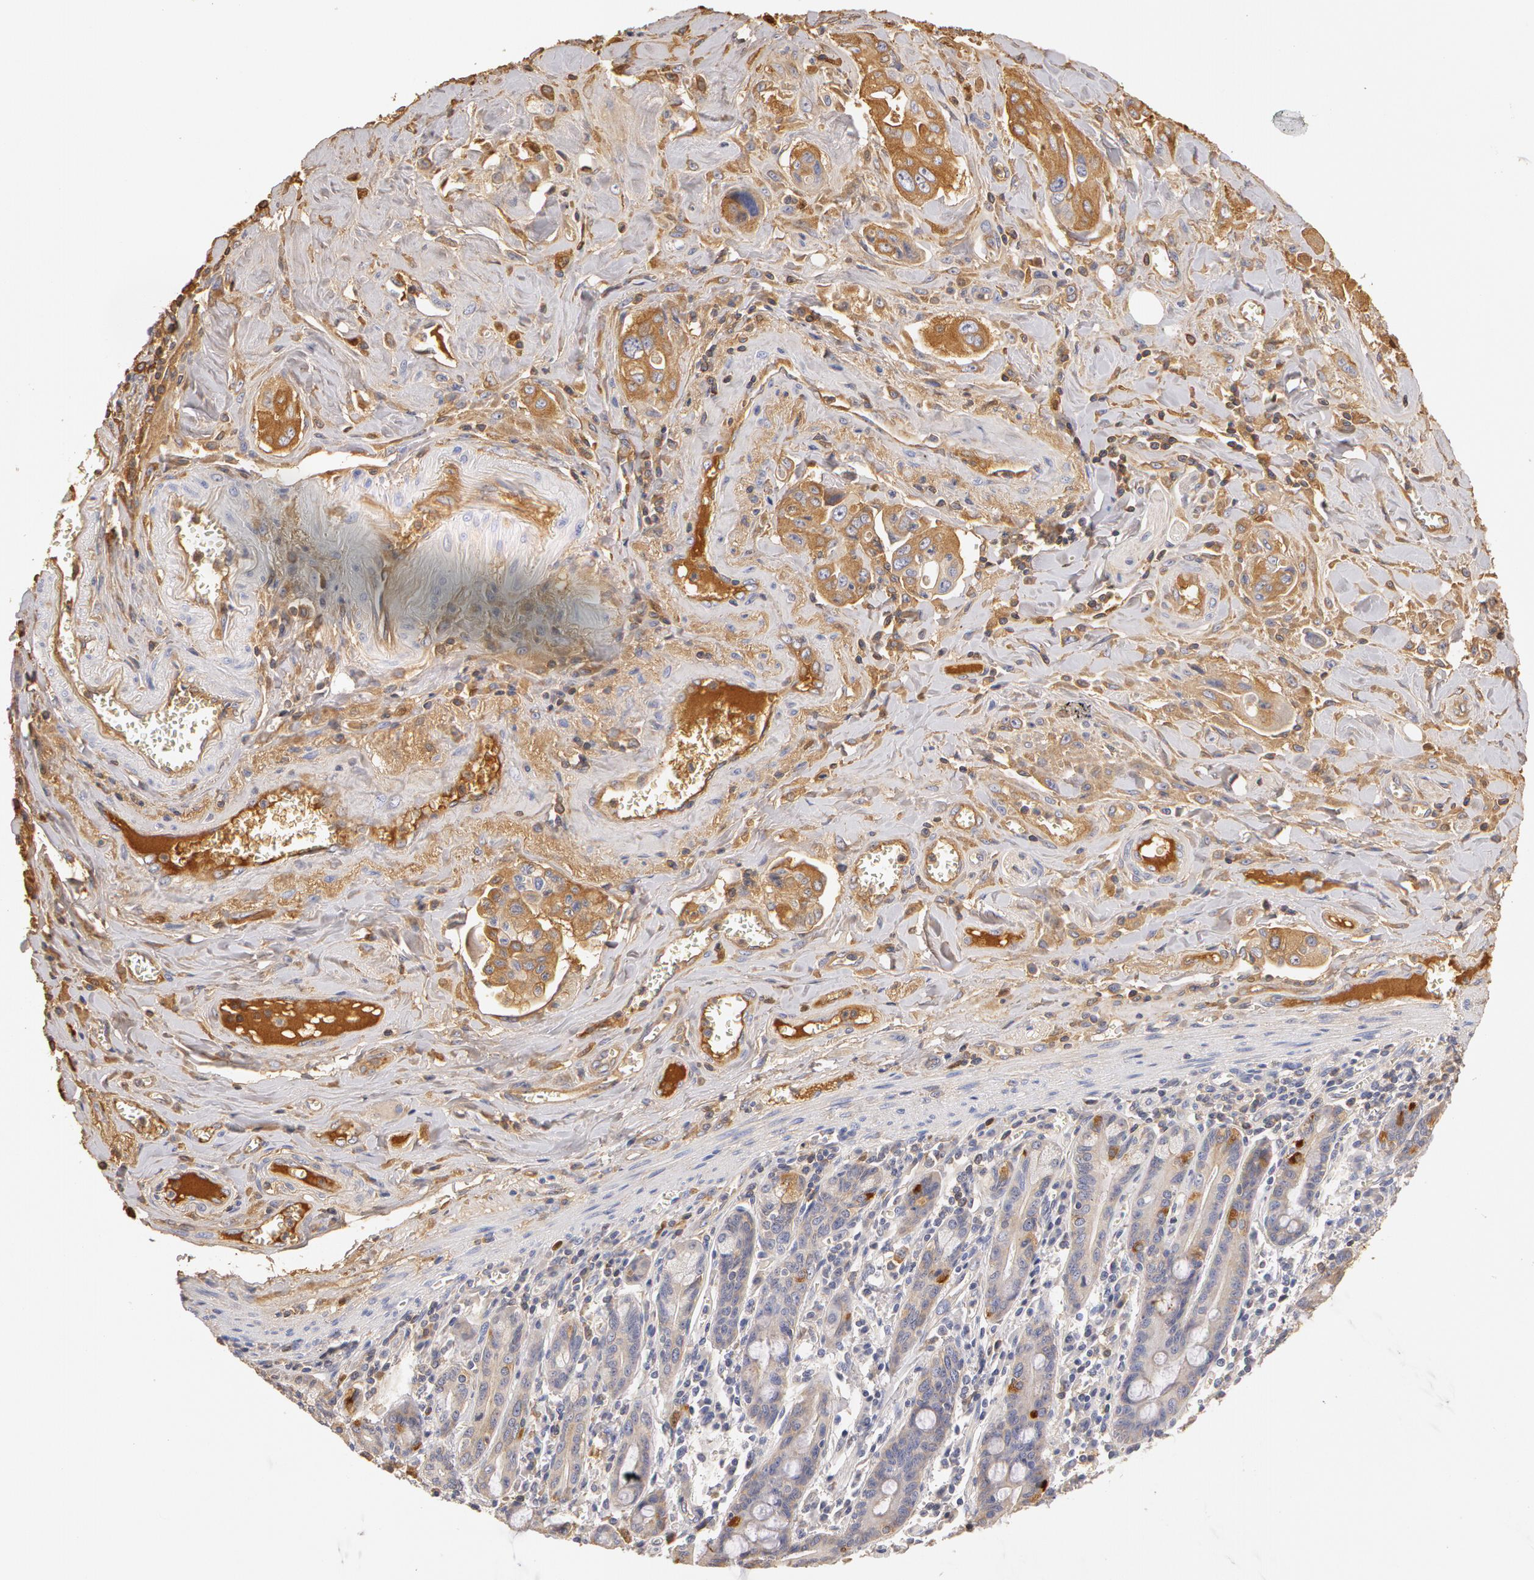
{"staining": {"intensity": "weak", "quantity": "25%-75%", "location": "cytoplasmic/membranous"}, "tissue": "pancreatic cancer", "cell_type": "Tumor cells", "image_type": "cancer", "snomed": [{"axis": "morphology", "description": "Adenocarcinoma, NOS"}, {"axis": "topography", "description": "Pancreas"}], "caption": "Pancreatic adenocarcinoma tissue shows weak cytoplasmic/membranous staining in about 25%-75% of tumor cells", "gene": "TF", "patient": {"sex": "male", "age": 77}}